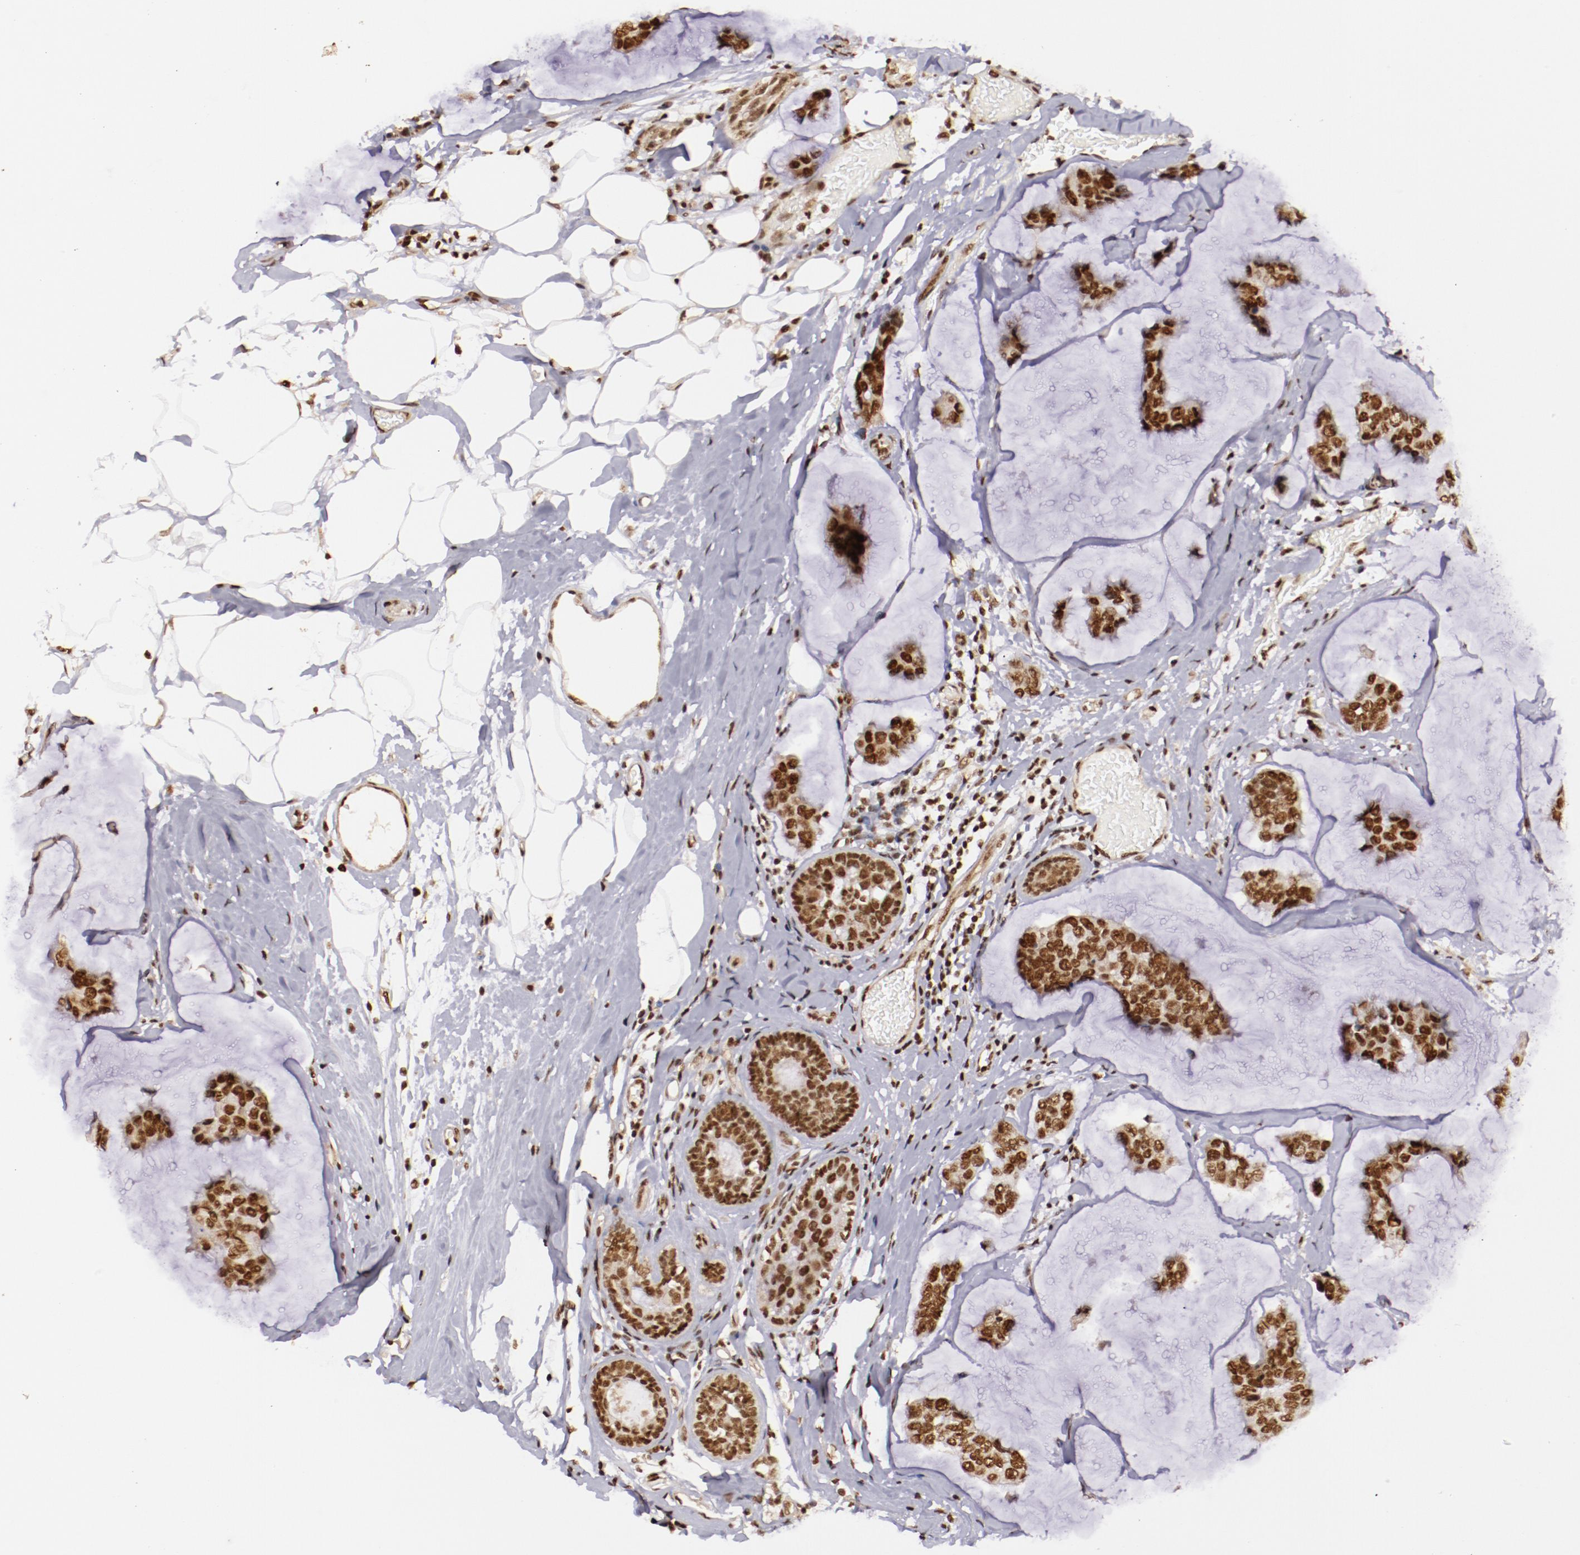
{"staining": {"intensity": "moderate", "quantity": ">75%", "location": "nuclear"}, "tissue": "breast cancer", "cell_type": "Tumor cells", "image_type": "cancer", "snomed": [{"axis": "morphology", "description": "Normal tissue, NOS"}, {"axis": "morphology", "description": "Duct carcinoma"}, {"axis": "topography", "description": "Breast"}], "caption": "Brown immunohistochemical staining in breast cancer exhibits moderate nuclear positivity in approximately >75% of tumor cells.", "gene": "STAG2", "patient": {"sex": "female", "age": 50}}